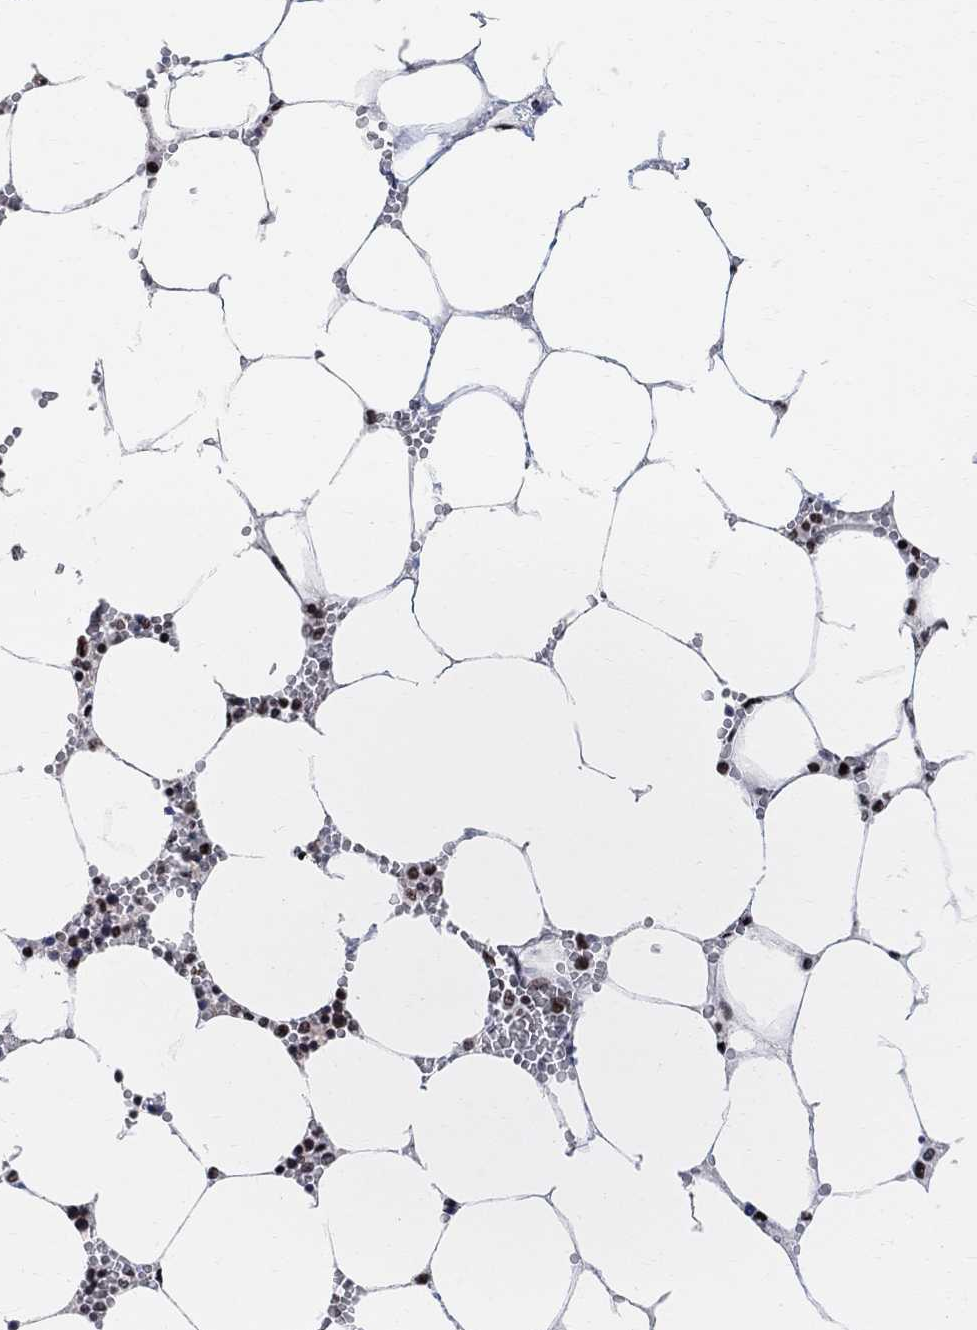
{"staining": {"intensity": "strong", "quantity": ">75%", "location": "nuclear"}, "tissue": "bone marrow", "cell_type": "Hematopoietic cells", "image_type": "normal", "snomed": [{"axis": "morphology", "description": "Normal tissue, NOS"}, {"axis": "topography", "description": "Bone marrow"}], "caption": "The micrograph exhibits staining of normal bone marrow, revealing strong nuclear protein expression (brown color) within hematopoietic cells.", "gene": "E4F1", "patient": {"sex": "female", "age": 64}}